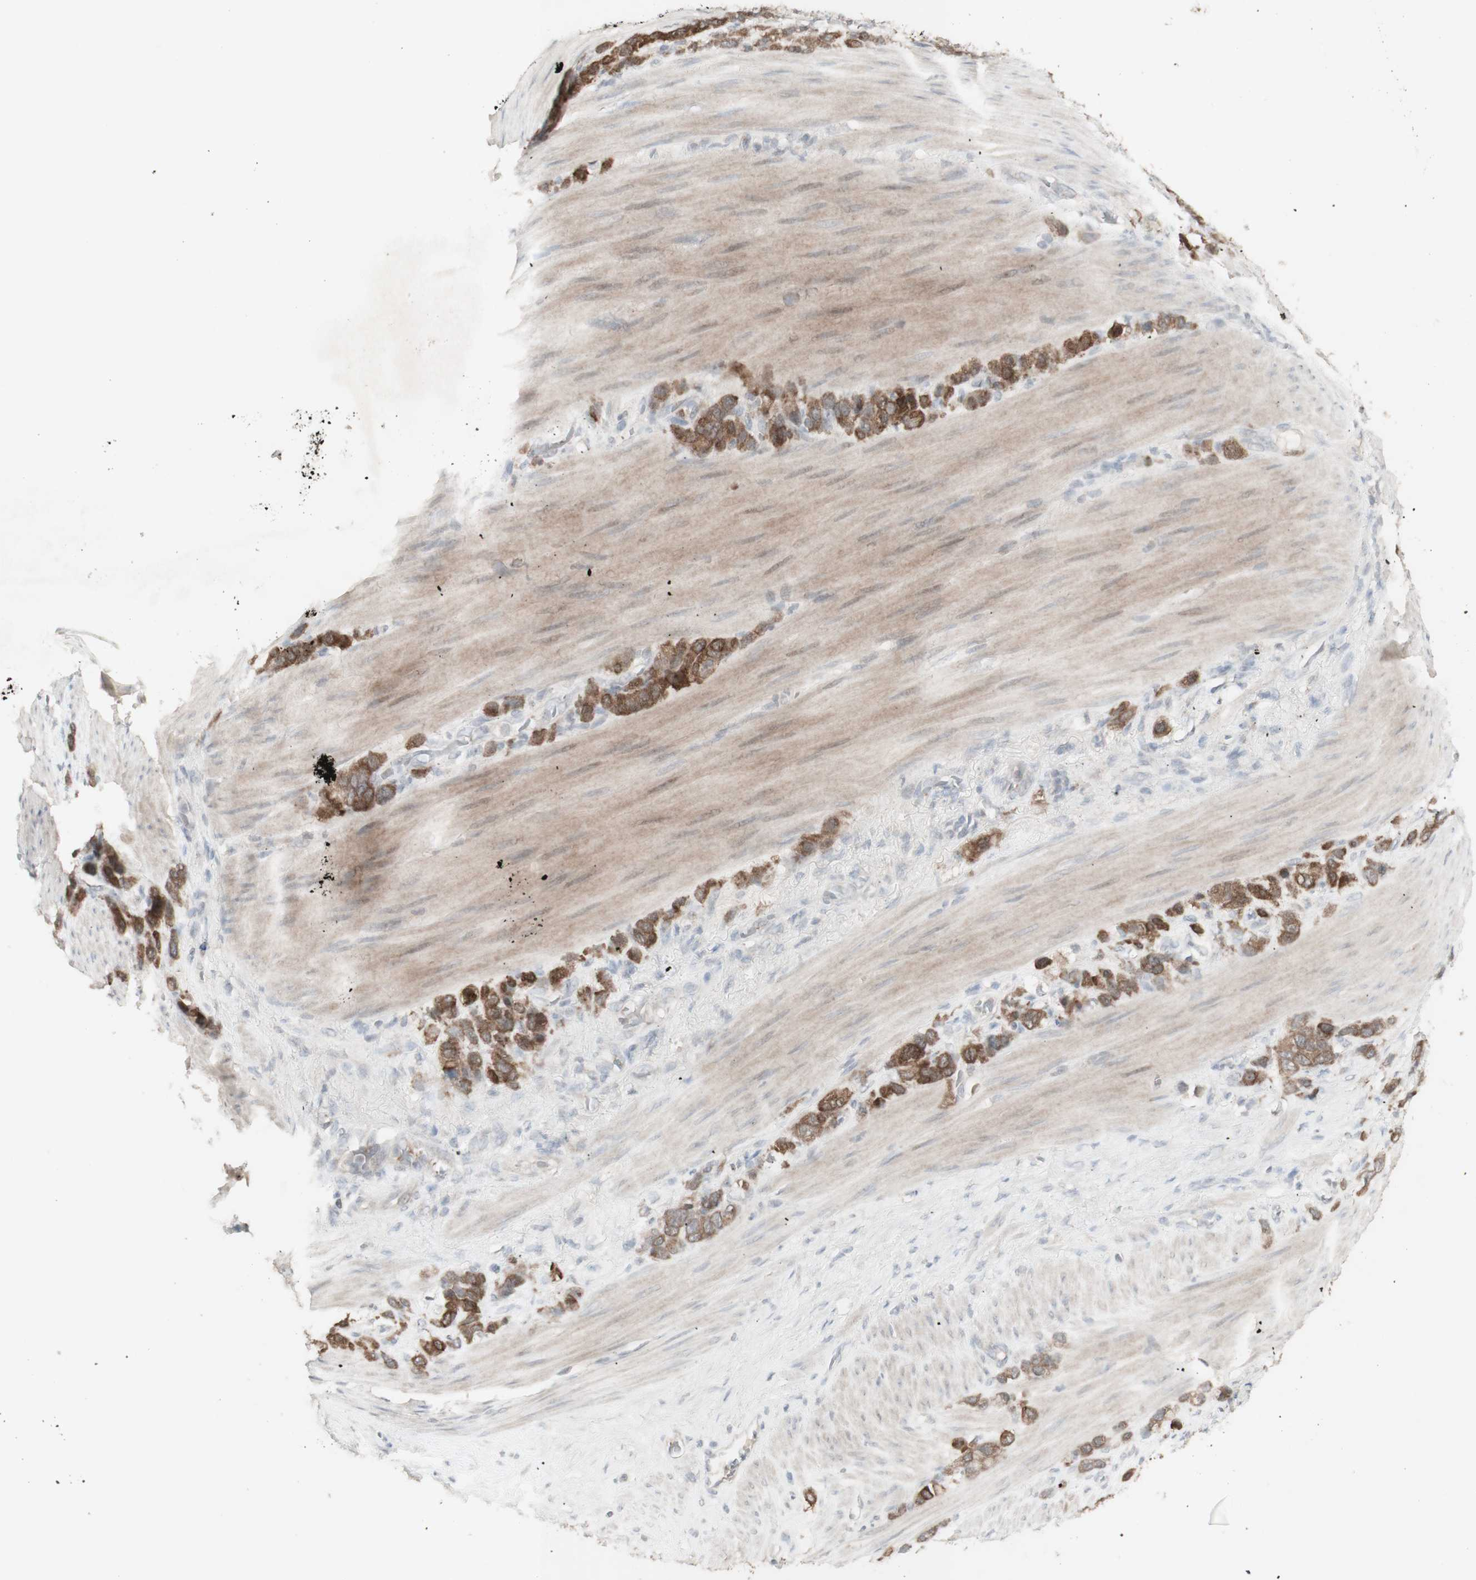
{"staining": {"intensity": "moderate", "quantity": ">75%", "location": "cytoplasmic/membranous"}, "tissue": "stomach cancer", "cell_type": "Tumor cells", "image_type": "cancer", "snomed": [{"axis": "morphology", "description": "Adenocarcinoma, NOS"}, {"axis": "morphology", "description": "Adenocarcinoma, High grade"}, {"axis": "topography", "description": "Stomach, upper"}, {"axis": "topography", "description": "Stomach, lower"}], "caption": "This micrograph exhibits immunohistochemistry staining of stomach cancer (adenocarcinoma), with medium moderate cytoplasmic/membranous positivity in approximately >75% of tumor cells.", "gene": "C1orf116", "patient": {"sex": "female", "age": 65}}